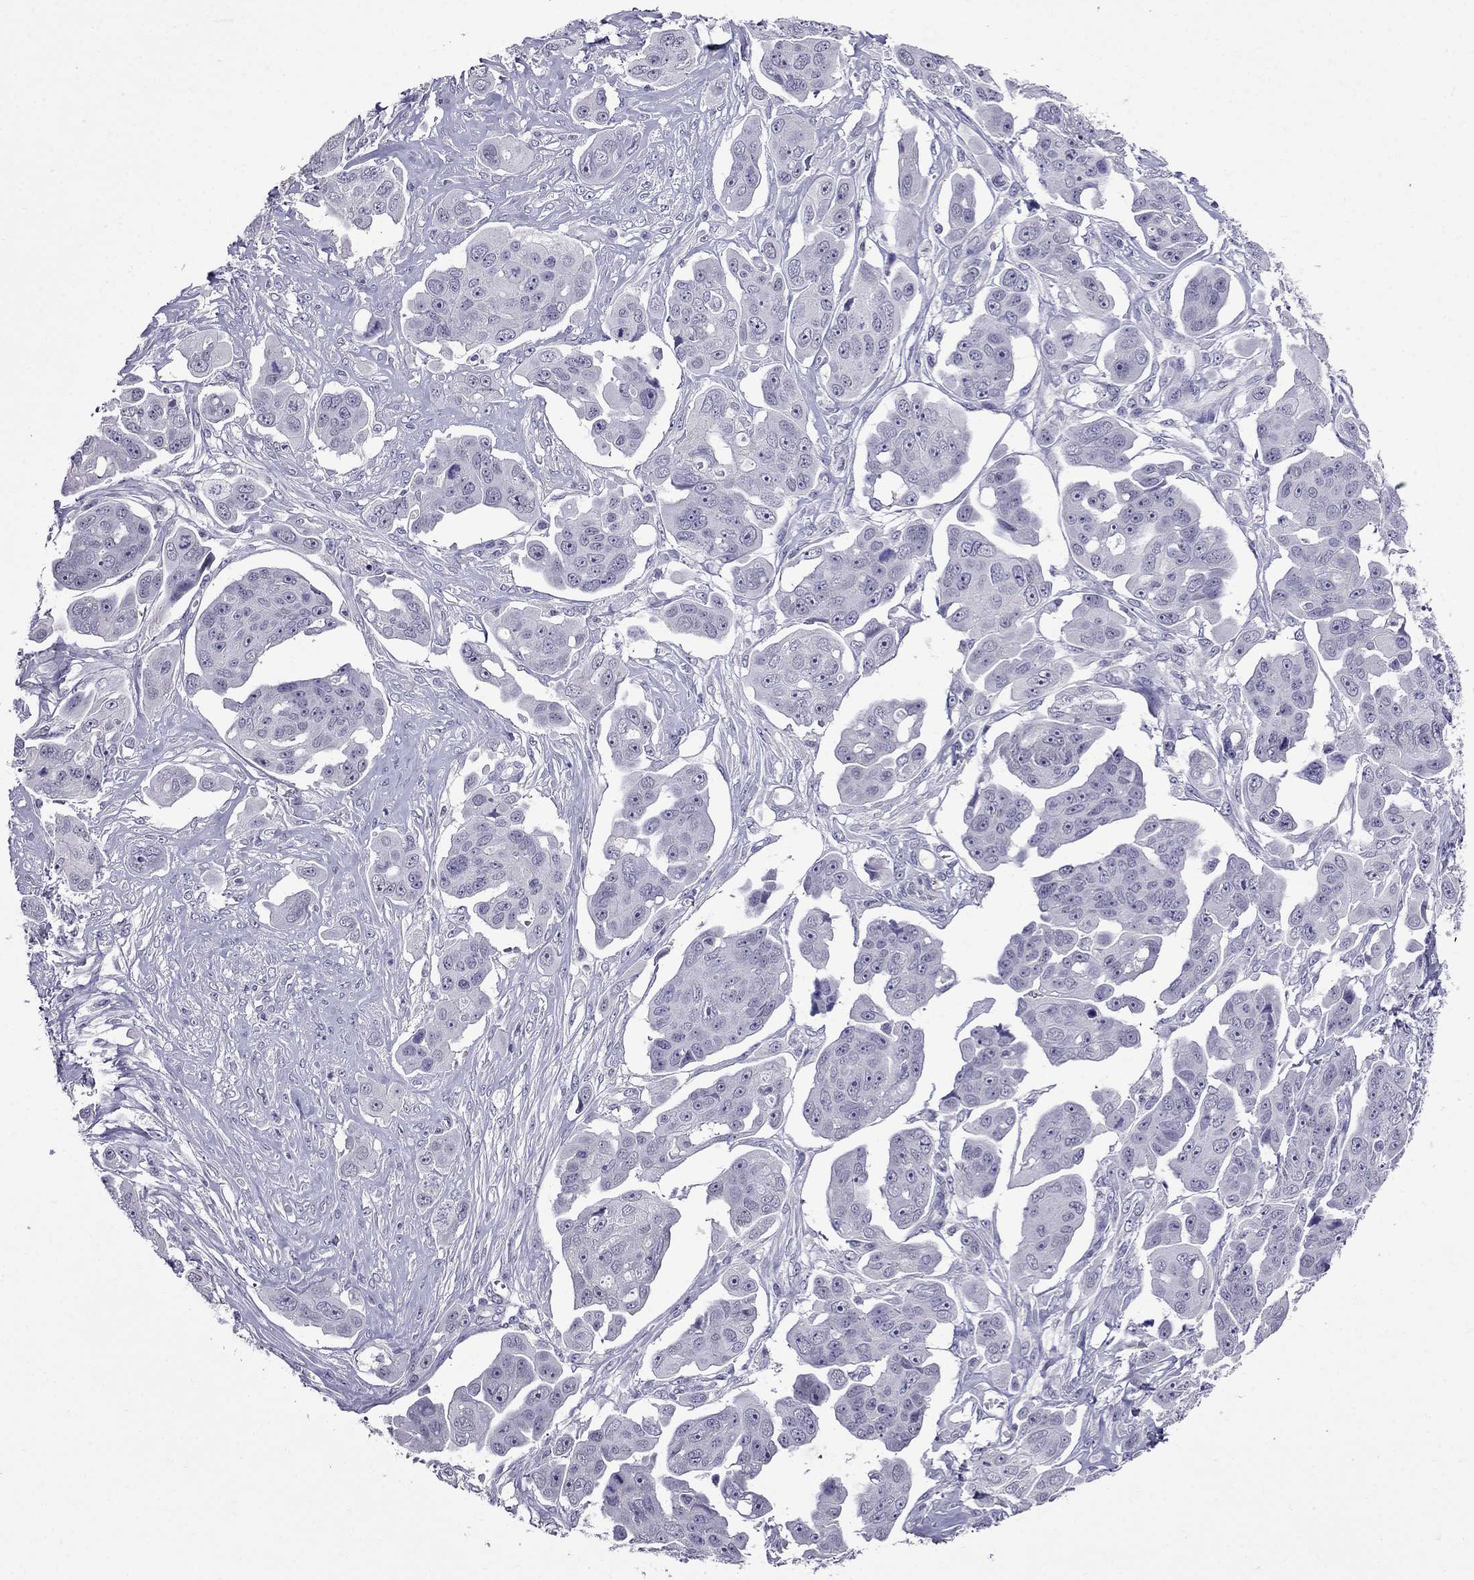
{"staining": {"intensity": "negative", "quantity": "none", "location": "none"}, "tissue": "ovarian cancer", "cell_type": "Tumor cells", "image_type": "cancer", "snomed": [{"axis": "morphology", "description": "Carcinoma, endometroid"}, {"axis": "topography", "description": "Ovary"}], "caption": "The immunohistochemistry image has no significant staining in tumor cells of ovarian endometroid carcinoma tissue.", "gene": "OLFM4", "patient": {"sex": "female", "age": 70}}